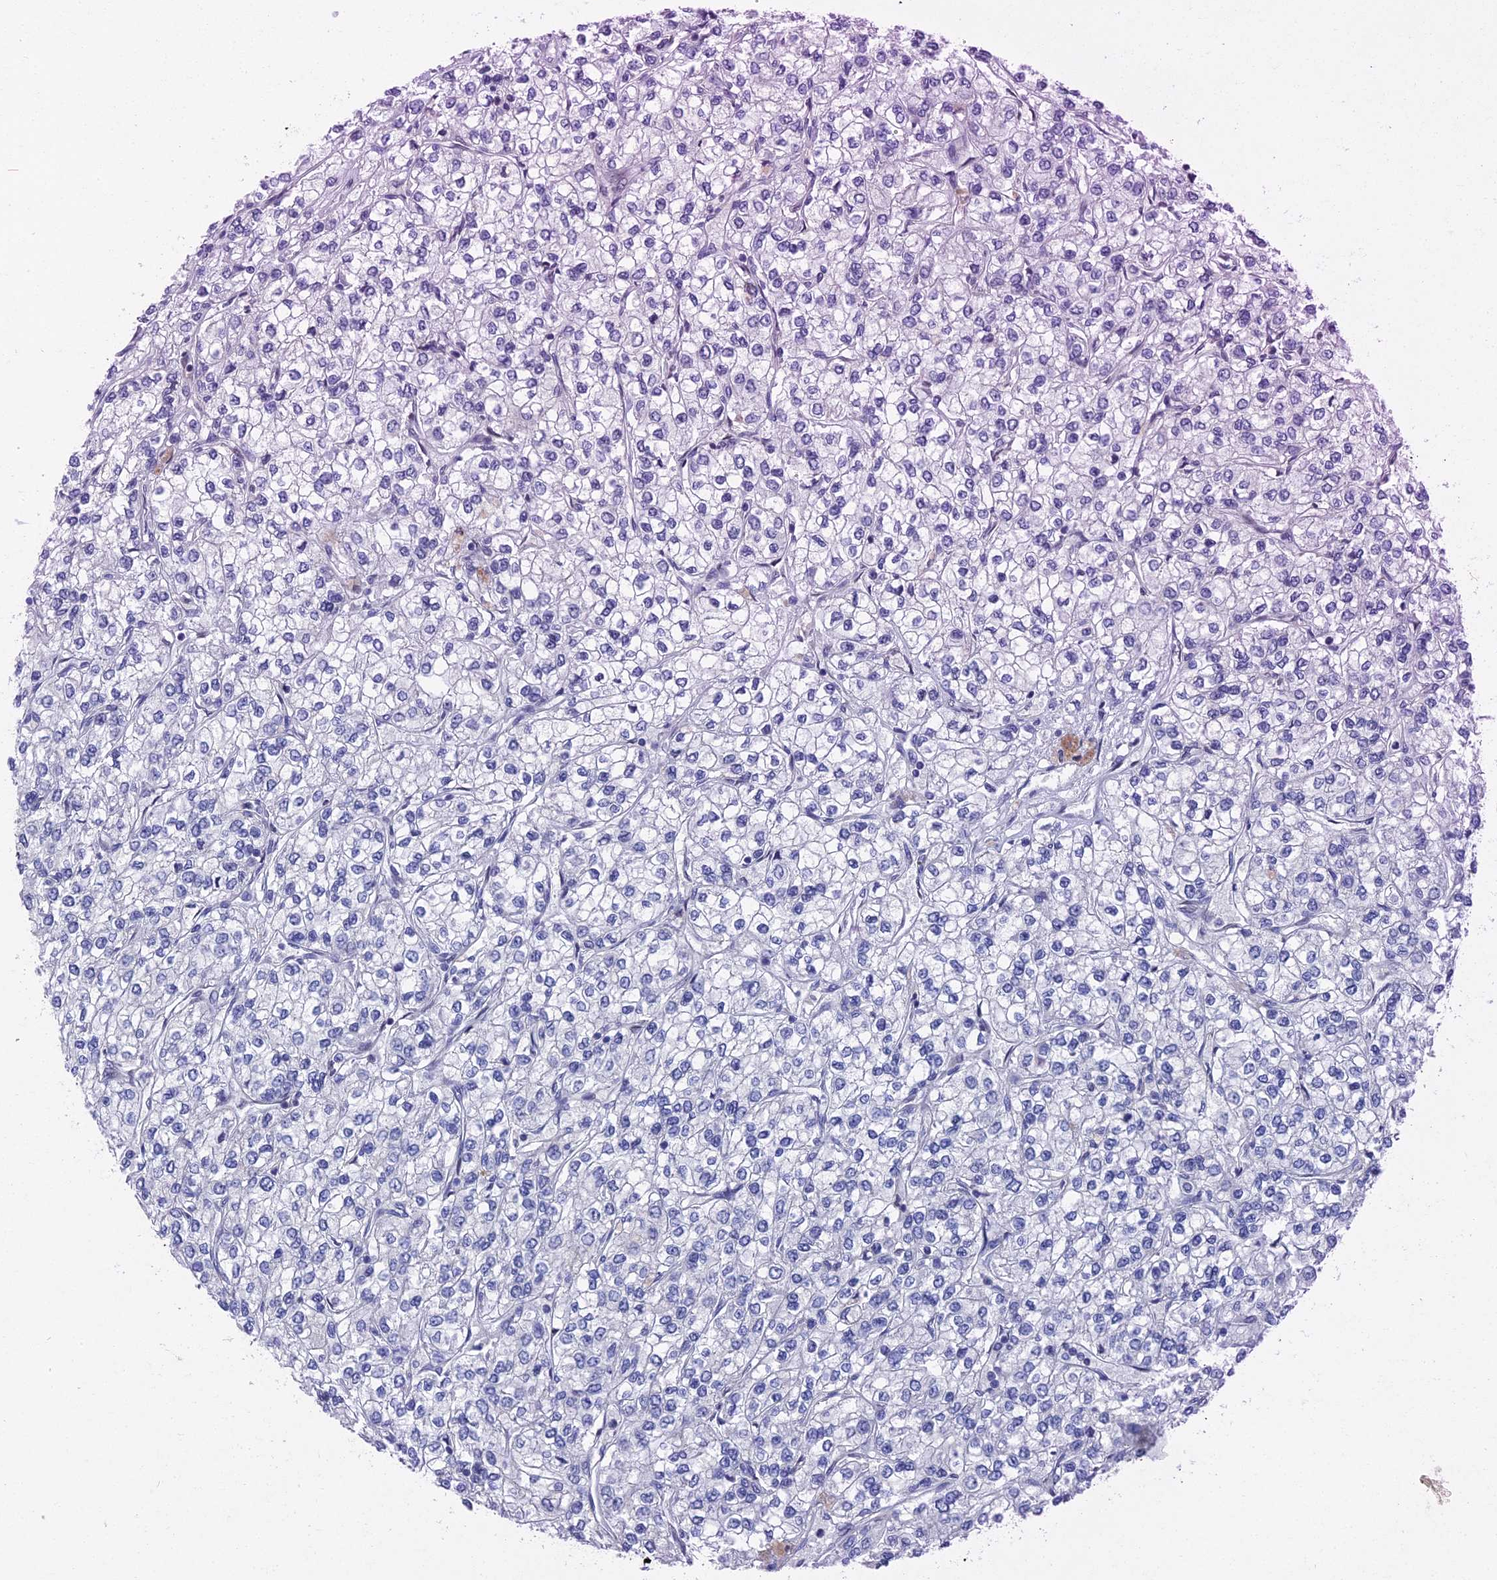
{"staining": {"intensity": "negative", "quantity": "none", "location": "none"}, "tissue": "renal cancer", "cell_type": "Tumor cells", "image_type": "cancer", "snomed": [{"axis": "morphology", "description": "Adenocarcinoma, NOS"}, {"axis": "topography", "description": "Kidney"}], "caption": "There is no significant positivity in tumor cells of renal cancer.", "gene": "HIGD1A", "patient": {"sex": "male", "age": 80}}